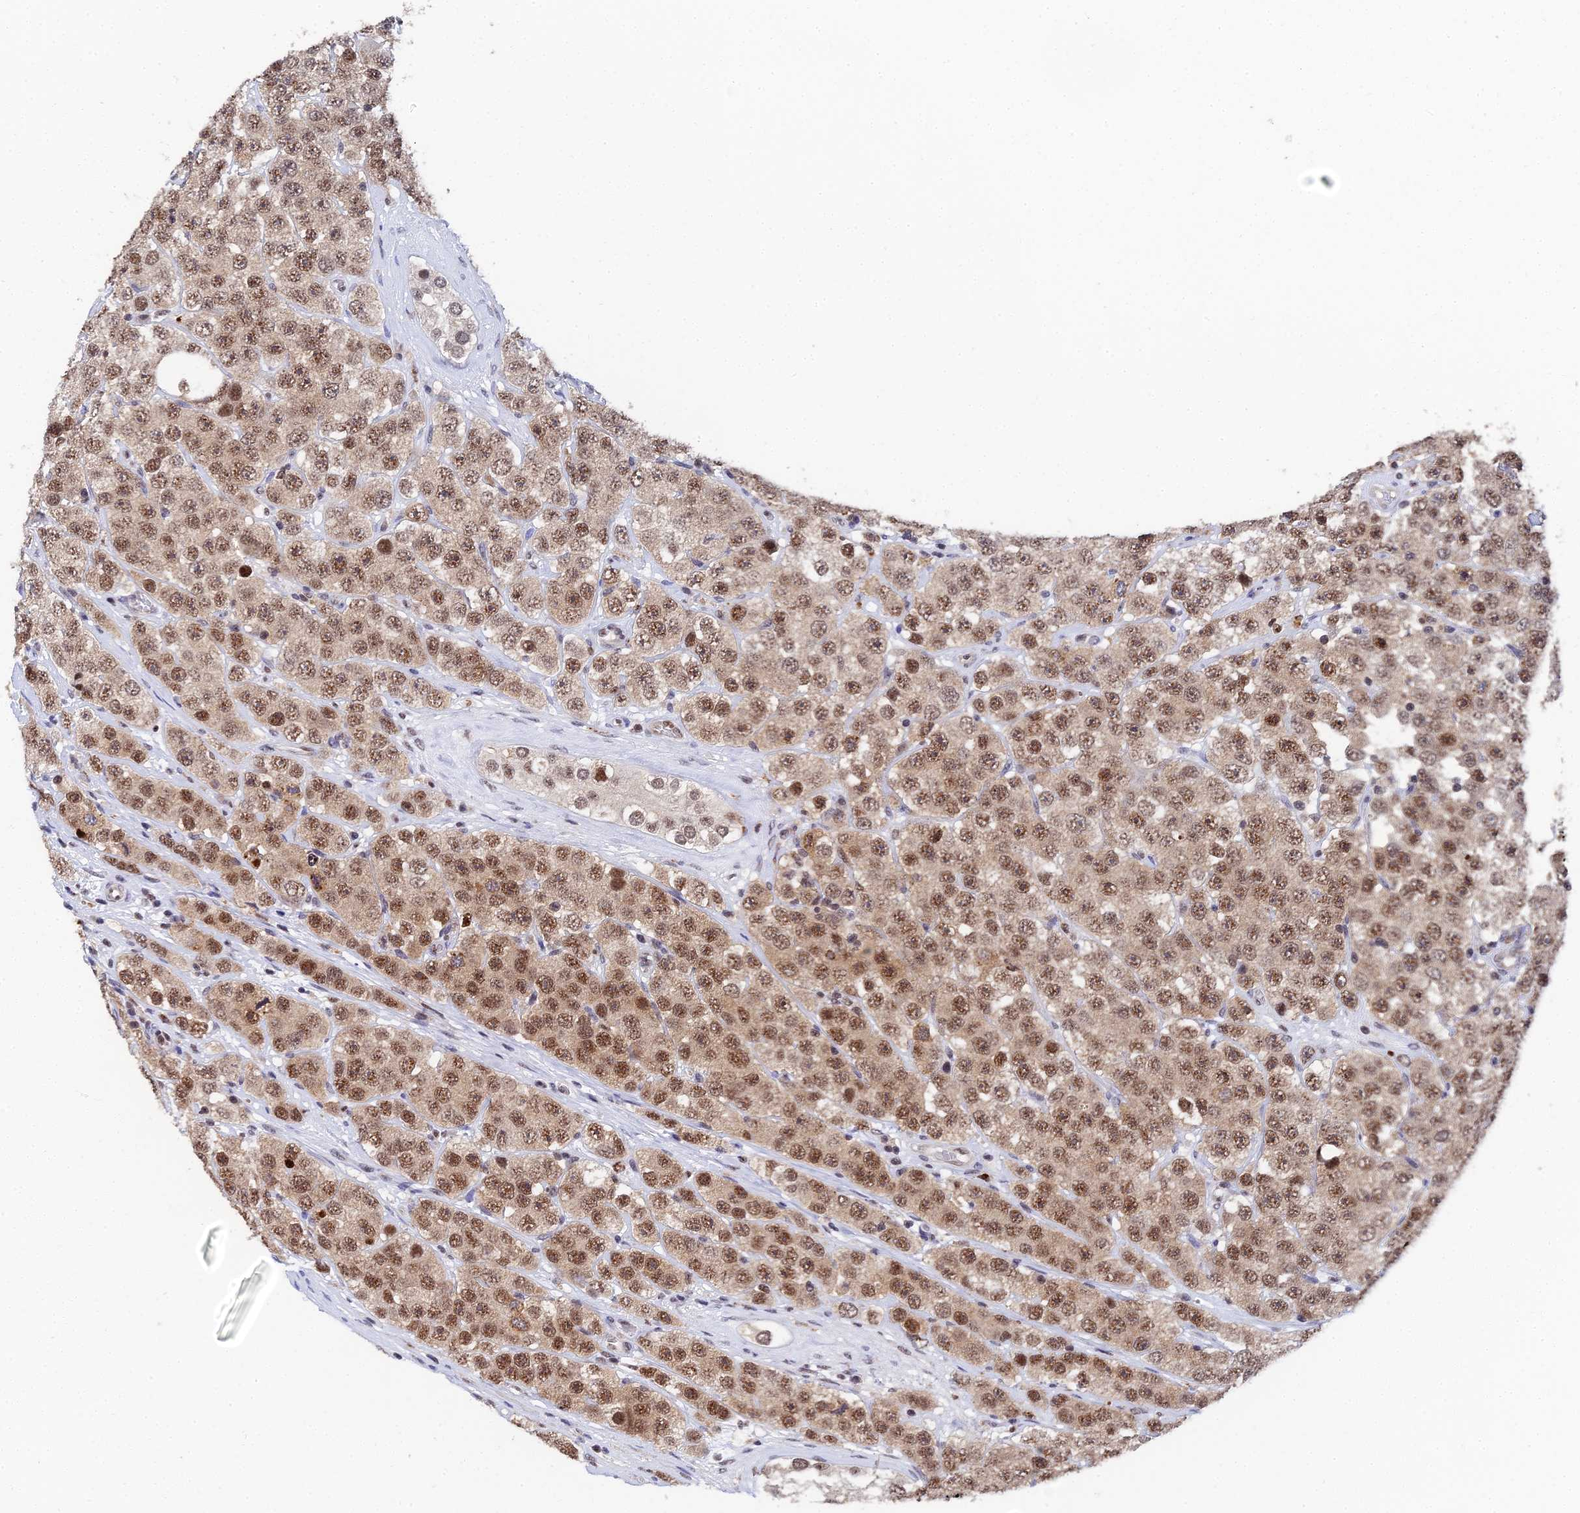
{"staining": {"intensity": "moderate", "quantity": ">75%", "location": "nuclear"}, "tissue": "testis cancer", "cell_type": "Tumor cells", "image_type": "cancer", "snomed": [{"axis": "morphology", "description": "Seminoma, NOS"}, {"axis": "topography", "description": "Testis"}], "caption": "Testis seminoma was stained to show a protein in brown. There is medium levels of moderate nuclear staining in about >75% of tumor cells.", "gene": "MAGOHB", "patient": {"sex": "male", "age": 28}}